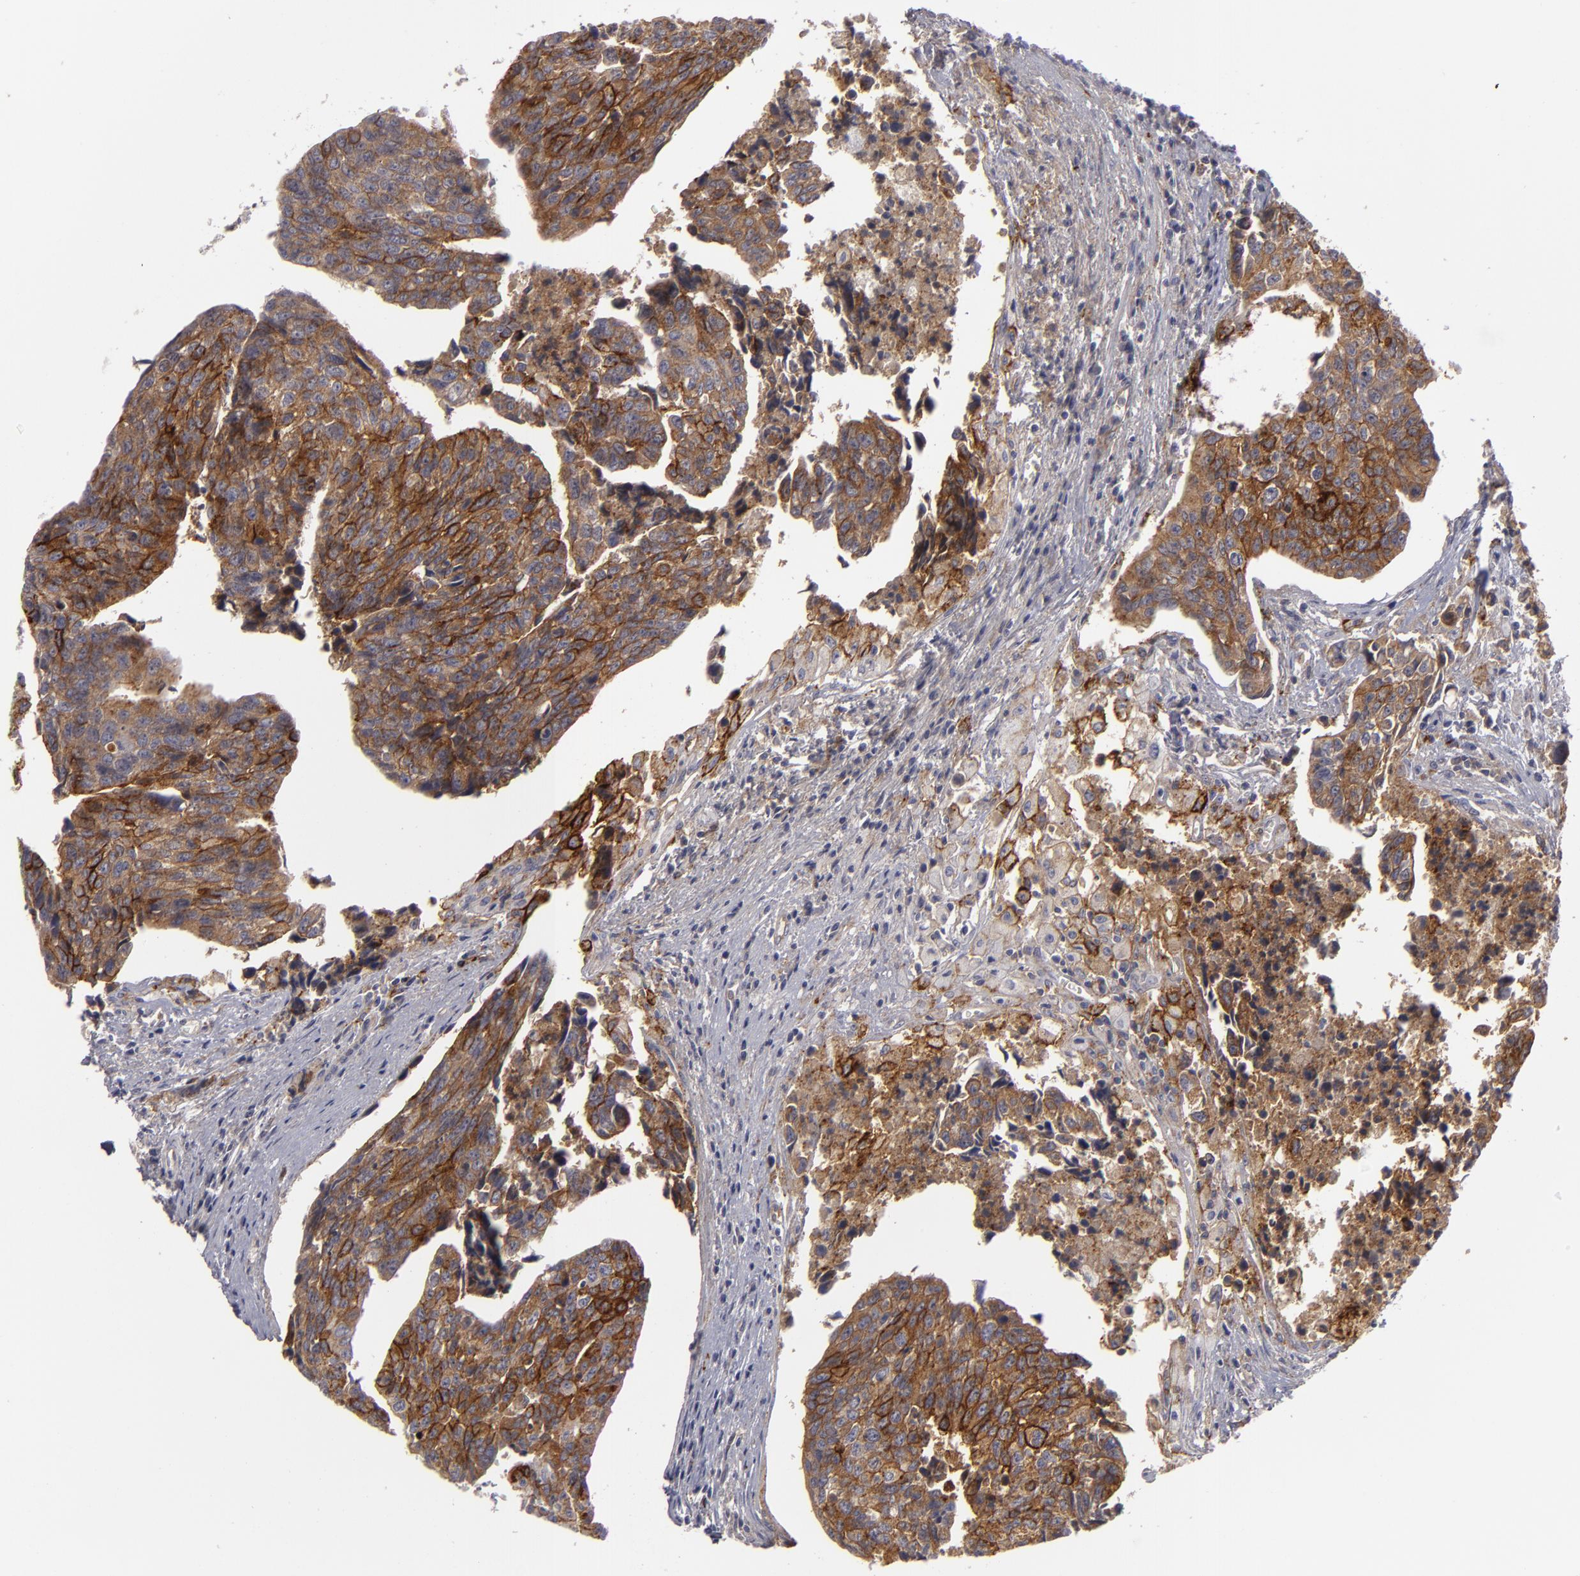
{"staining": {"intensity": "moderate", "quantity": ">75%", "location": "cytoplasmic/membranous"}, "tissue": "urothelial cancer", "cell_type": "Tumor cells", "image_type": "cancer", "snomed": [{"axis": "morphology", "description": "Urothelial carcinoma, High grade"}, {"axis": "topography", "description": "Urinary bladder"}], "caption": "A high-resolution histopathology image shows immunohistochemistry (IHC) staining of urothelial cancer, which exhibits moderate cytoplasmic/membranous expression in about >75% of tumor cells. The staining is performed using DAB brown chromogen to label protein expression. The nuclei are counter-stained blue using hematoxylin.", "gene": "ALCAM", "patient": {"sex": "male", "age": 81}}